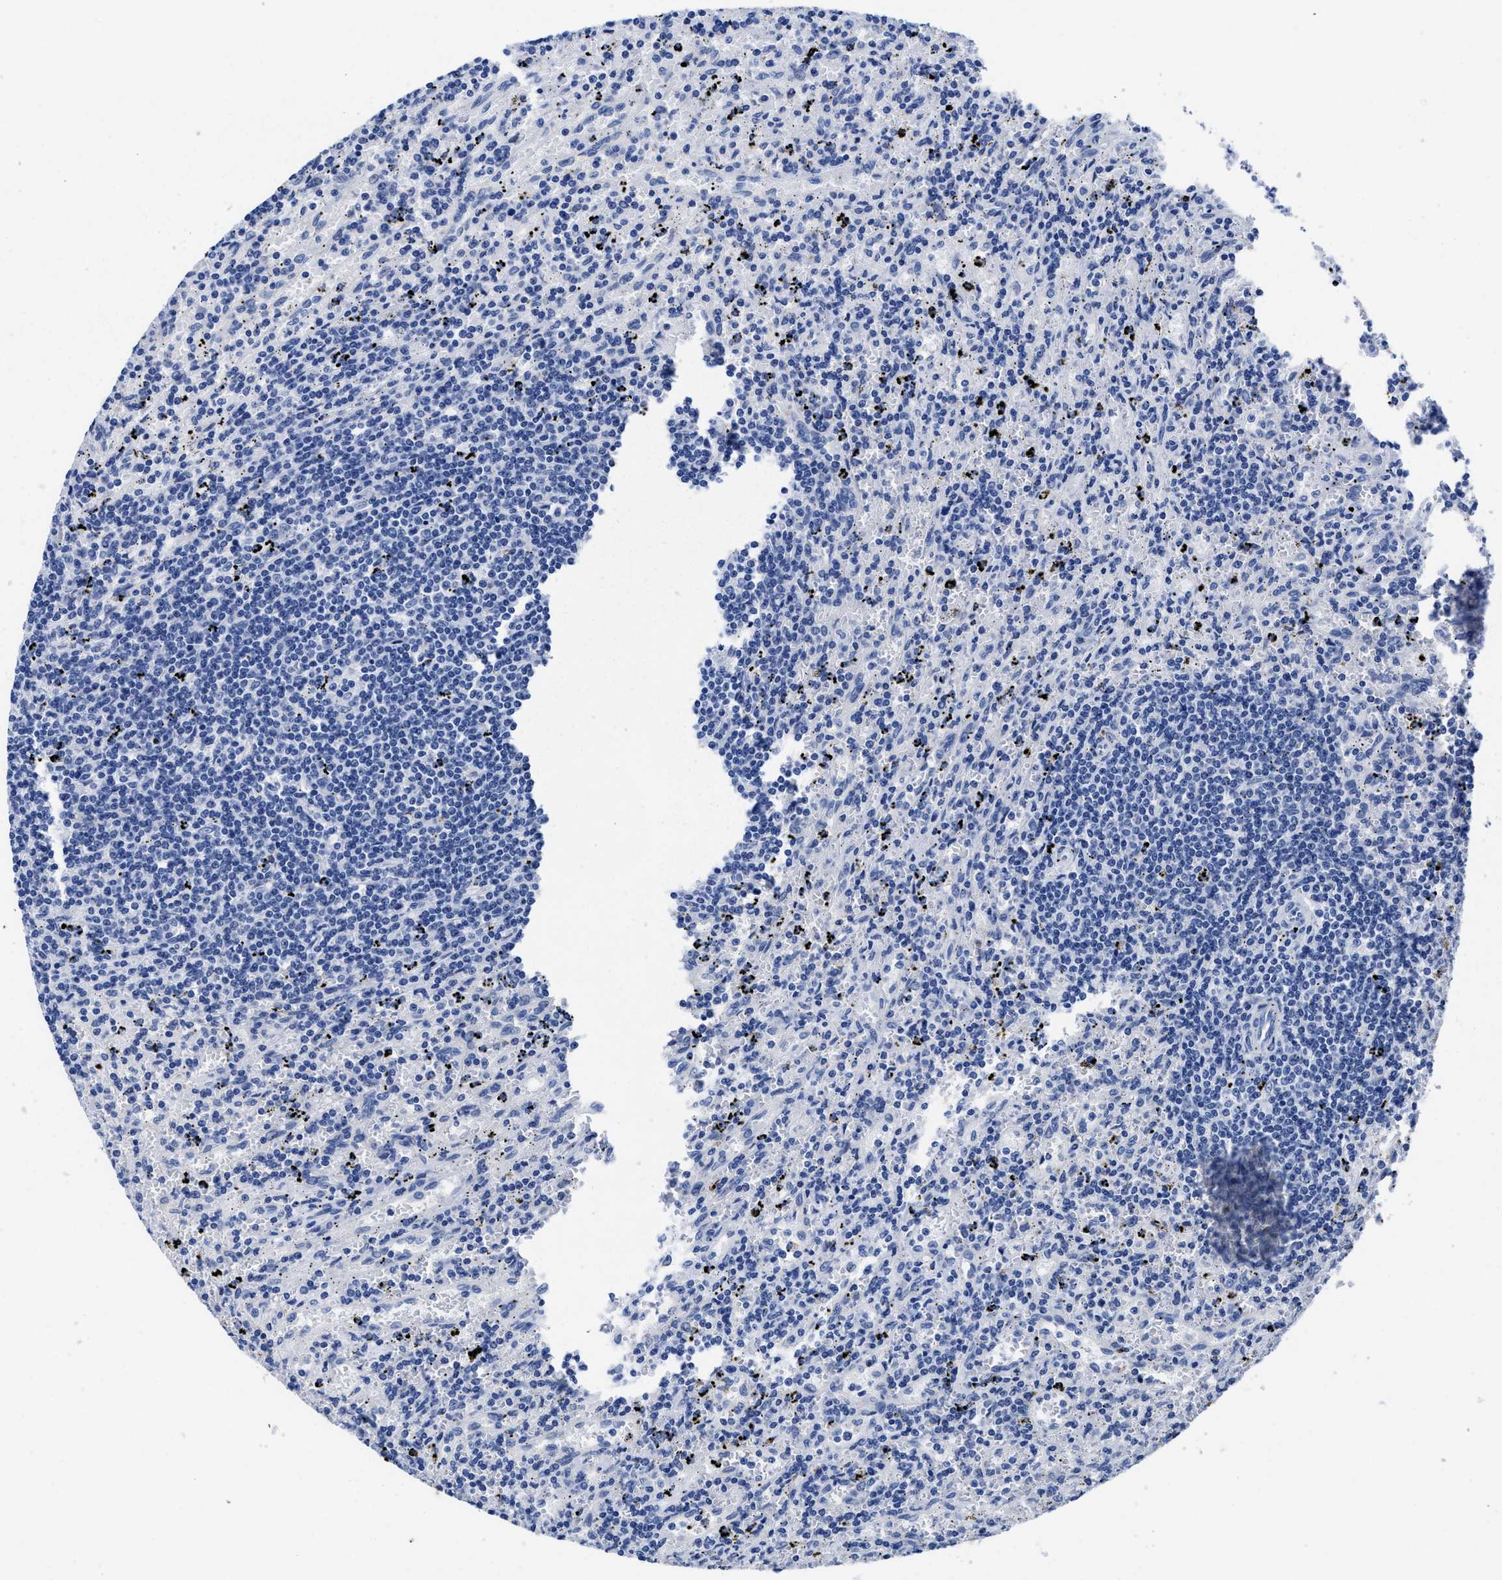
{"staining": {"intensity": "negative", "quantity": "none", "location": "none"}, "tissue": "lymphoma", "cell_type": "Tumor cells", "image_type": "cancer", "snomed": [{"axis": "morphology", "description": "Malignant lymphoma, non-Hodgkin's type, Low grade"}, {"axis": "topography", "description": "Spleen"}], "caption": "IHC photomicrograph of neoplastic tissue: malignant lymphoma, non-Hodgkin's type (low-grade) stained with DAB shows no significant protein expression in tumor cells.", "gene": "HOOK1", "patient": {"sex": "male", "age": 76}}